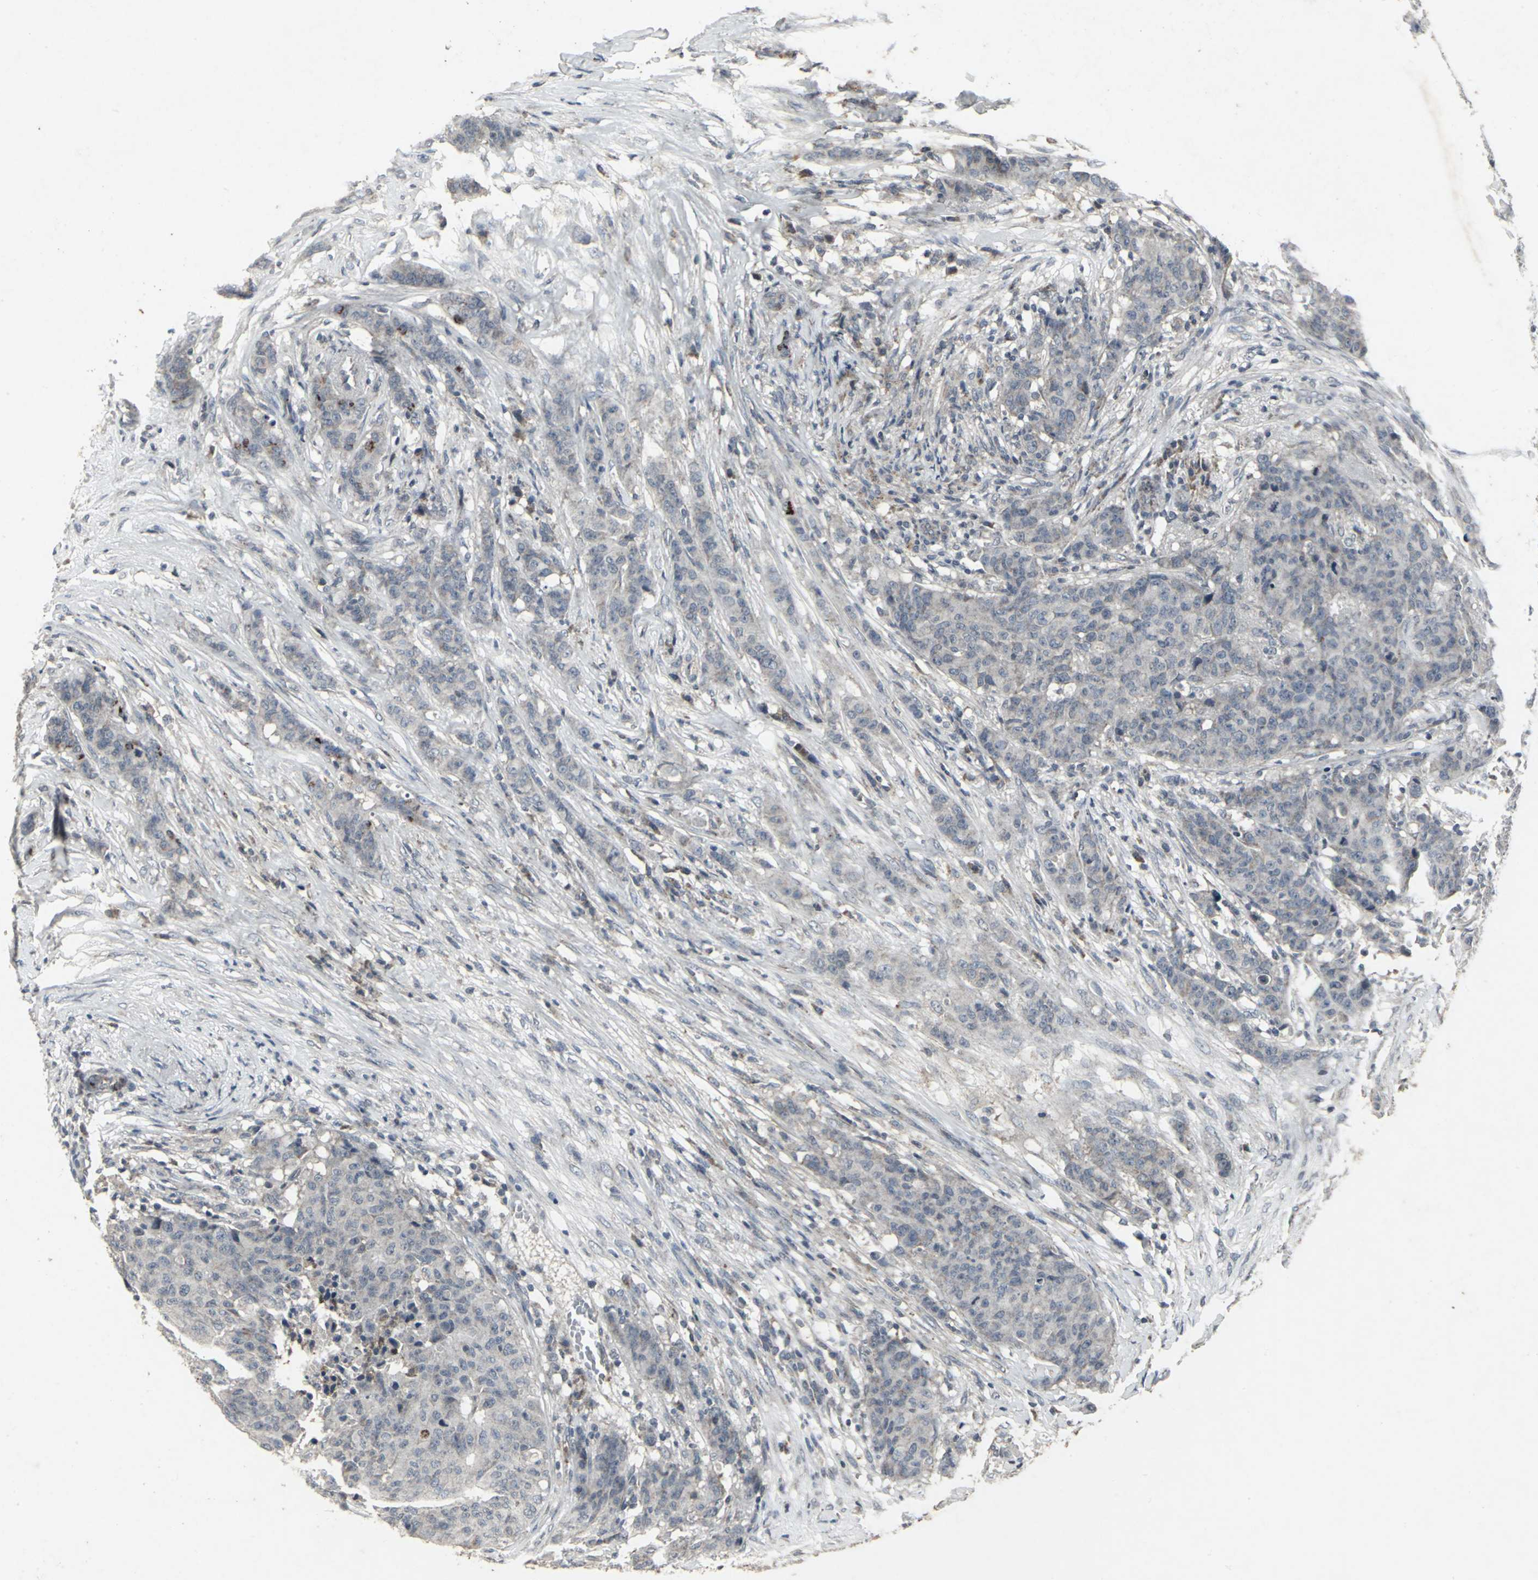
{"staining": {"intensity": "weak", "quantity": "<25%", "location": "cytoplasmic/membranous"}, "tissue": "breast cancer", "cell_type": "Tumor cells", "image_type": "cancer", "snomed": [{"axis": "morphology", "description": "Duct carcinoma"}, {"axis": "topography", "description": "Breast"}], "caption": "This is a photomicrograph of immunohistochemistry (IHC) staining of breast infiltrating ductal carcinoma, which shows no staining in tumor cells. (Brightfield microscopy of DAB (3,3'-diaminobenzidine) IHC at high magnification).", "gene": "BMP4", "patient": {"sex": "female", "age": 40}}